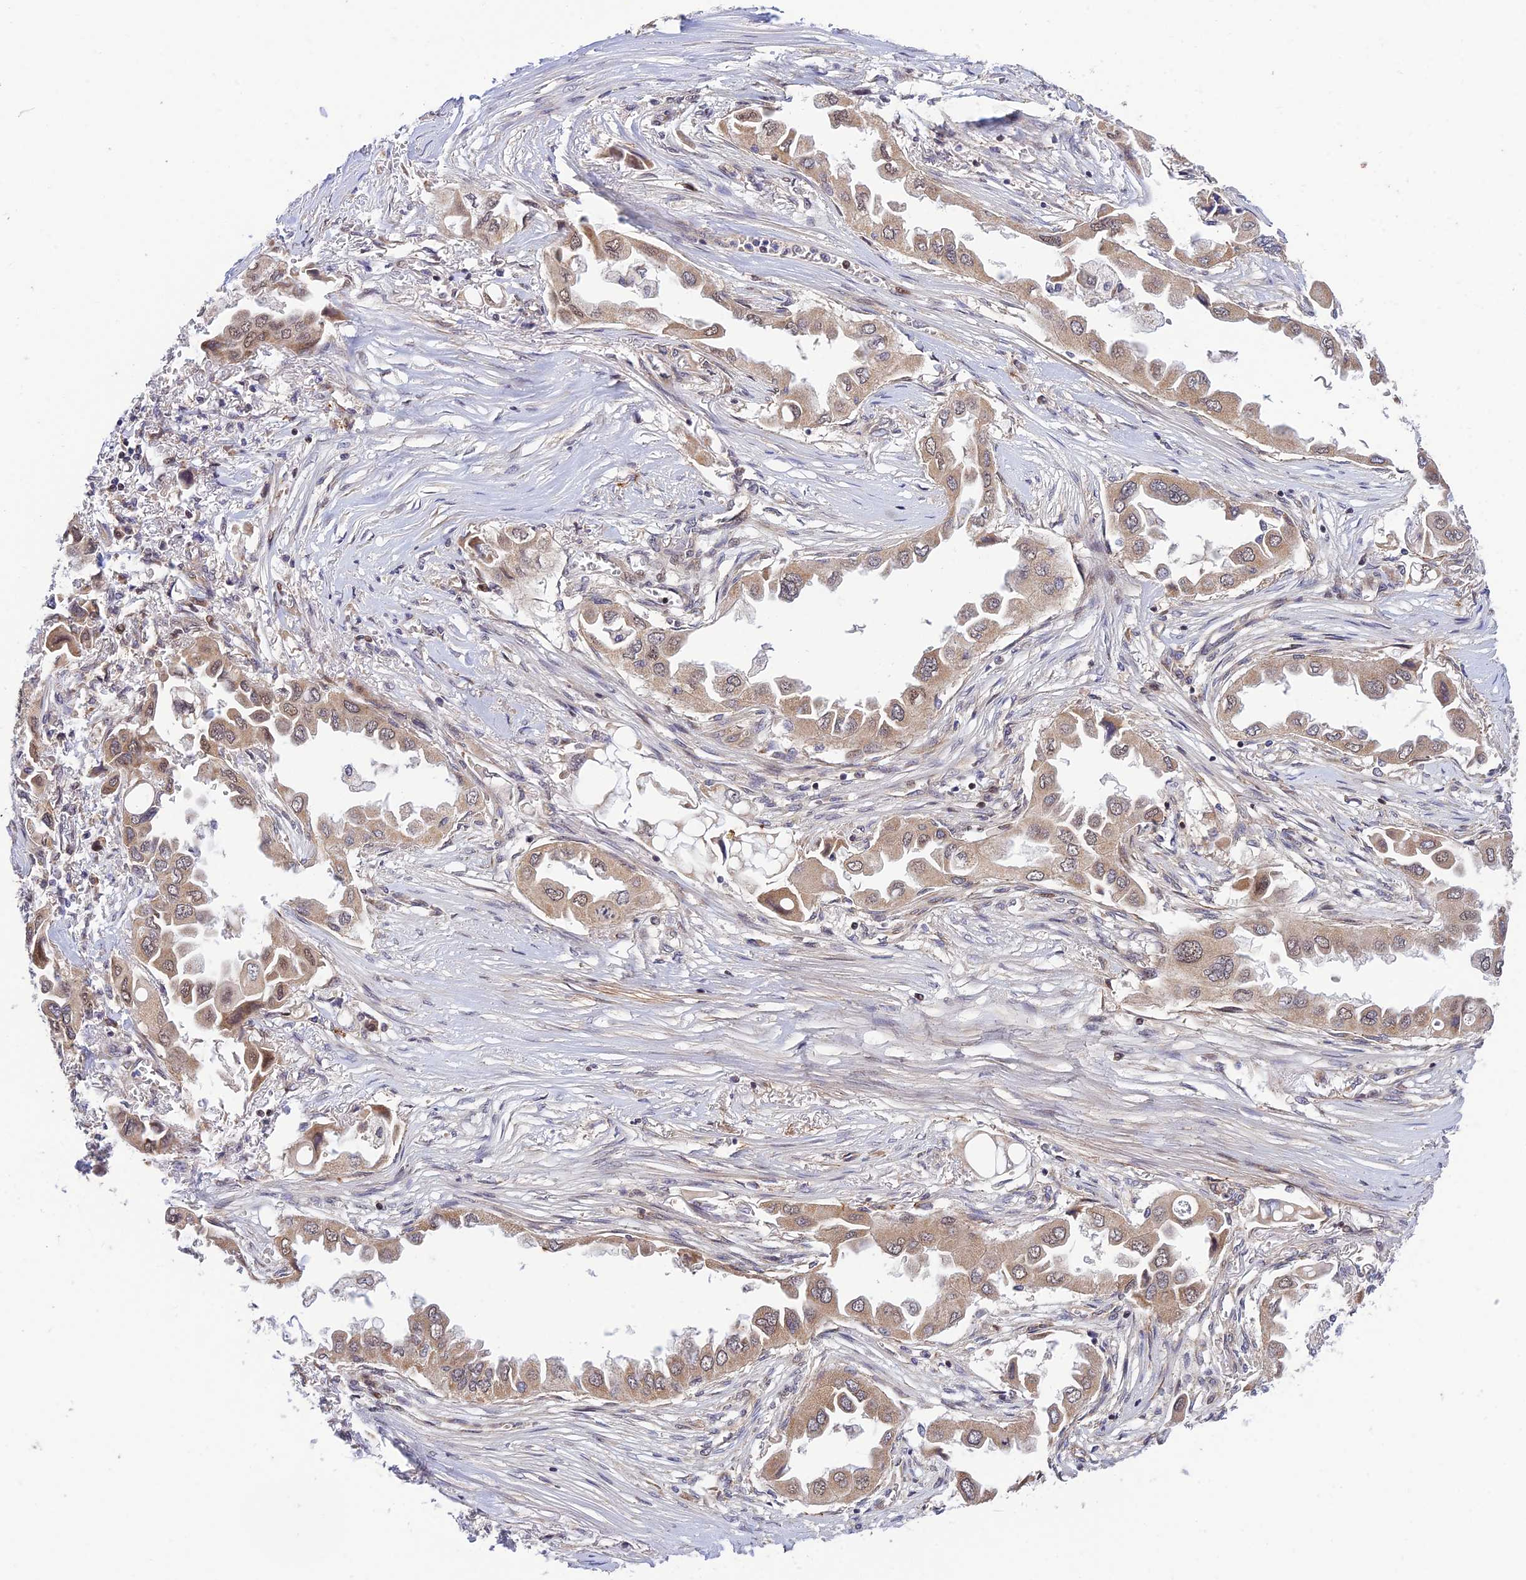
{"staining": {"intensity": "moderate", "quantity": ">75%", "location": "cytoplasmic/membranous"}, "tissue": "lung cancer", "cell_type": "Tumor cells", "image_type": "cancer", "snomed": [{"axis": "morphology", "description": "Adenocarcinoma, NOS"}, {"axis": "topography", "description": "Lung"}], "caption": "An IHC photomicrograph of neoplastic tissue is shown. Protein staining in brown labels moderate cytoplasmic/membranous positivity in lung cancer within tumor cells. The protein is shown in brown color, while the nuclei are stained blue.", "gene": "PLEKHG2", "patient": {"sex": "female", "age": 76}}